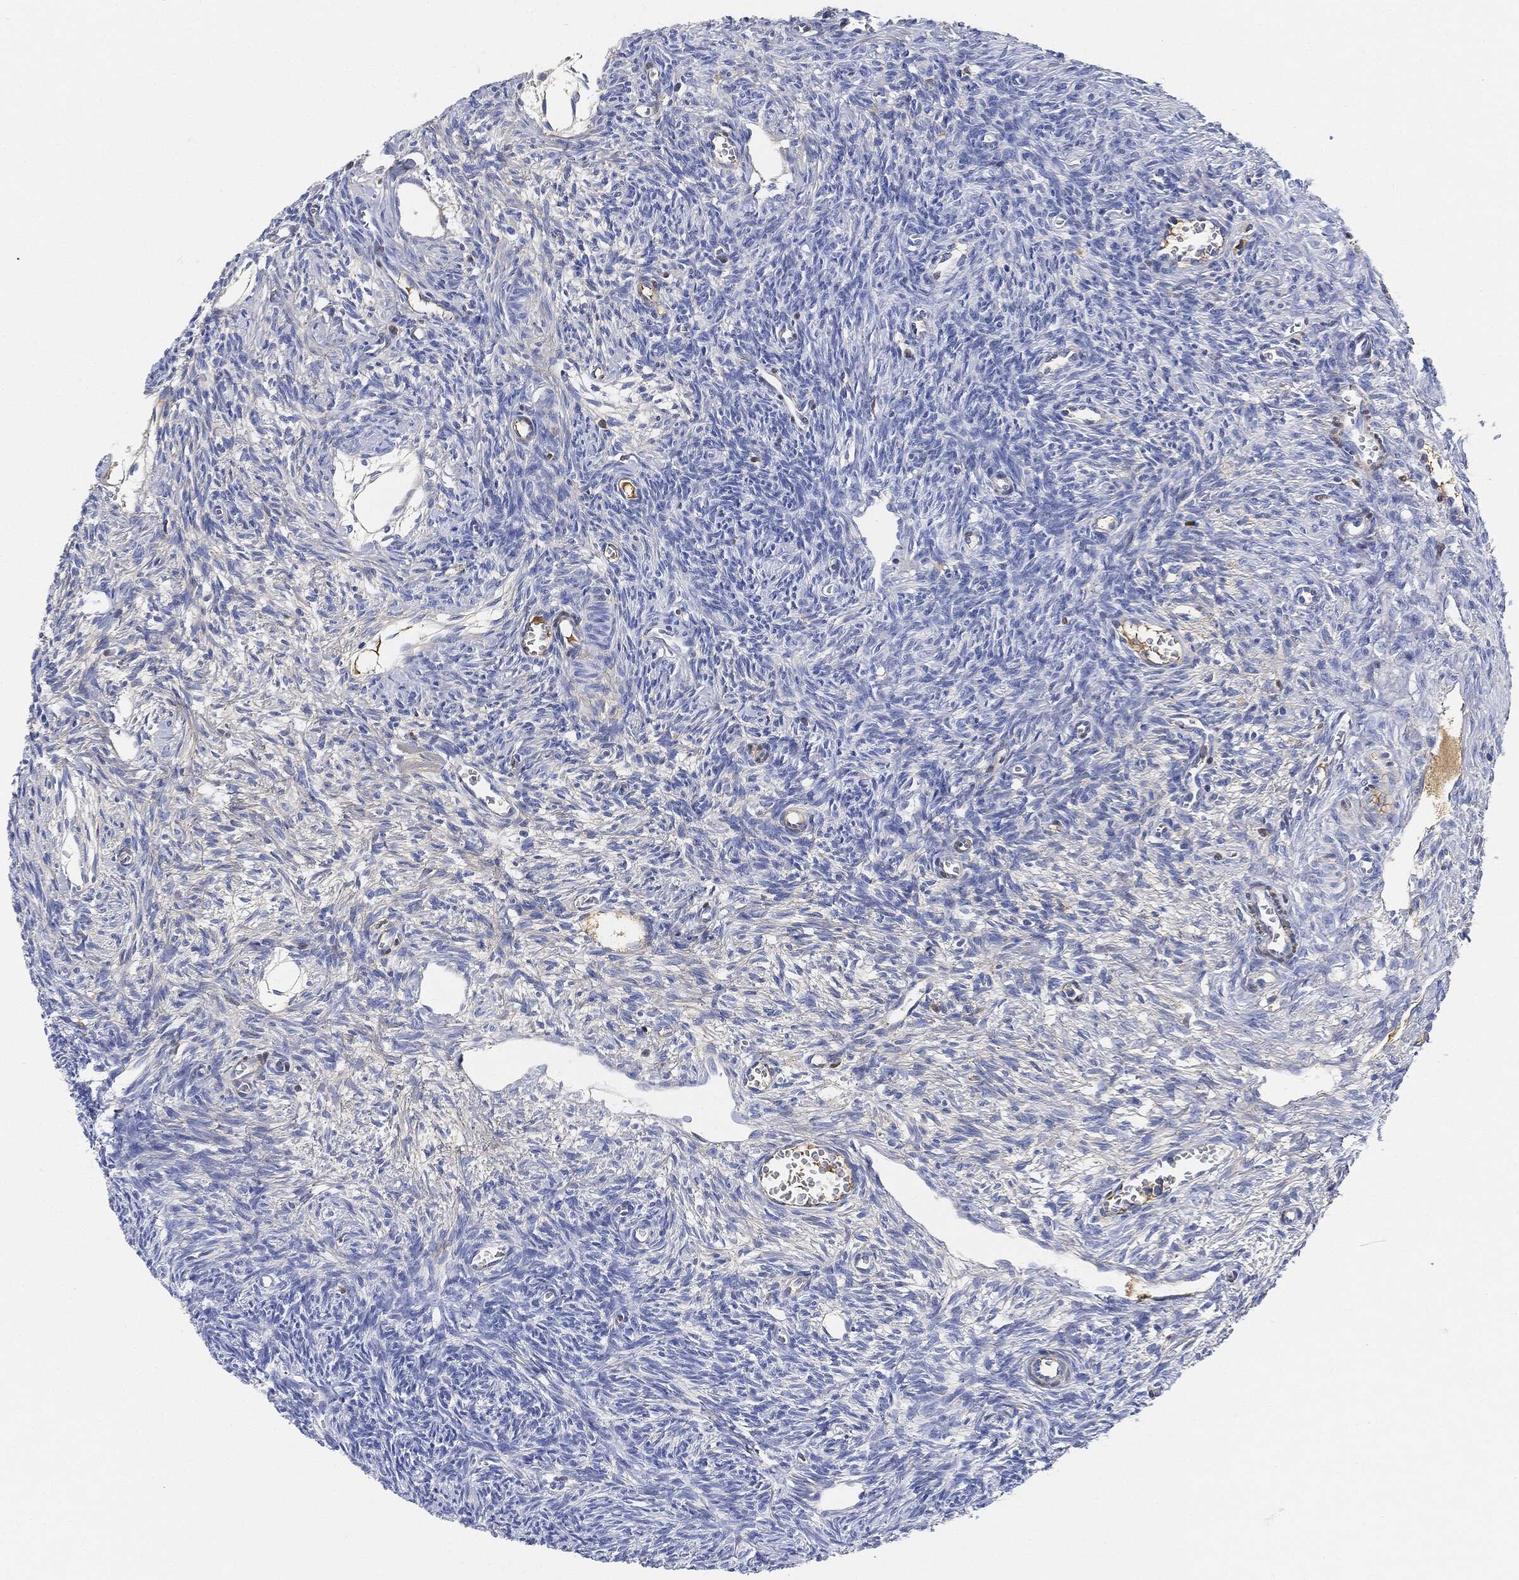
{"staining": {"intensity": "negative", "quantity": "none", "location": "none"}, "tissue": "ovary", "cell_type": "Follicle cells", "image_type": "normal", "snomed": [{"axis": "morphology", "description": "Normal tissue, NOS"}, {"axis": "topography", "description": "Ovary"}], "caption": "An IHC micrograph of normal ovary is shown. There is no staining in follicle cells of ovary.", "gene": "IGLV6", "patient": {"sex": "female", "age": 27}}